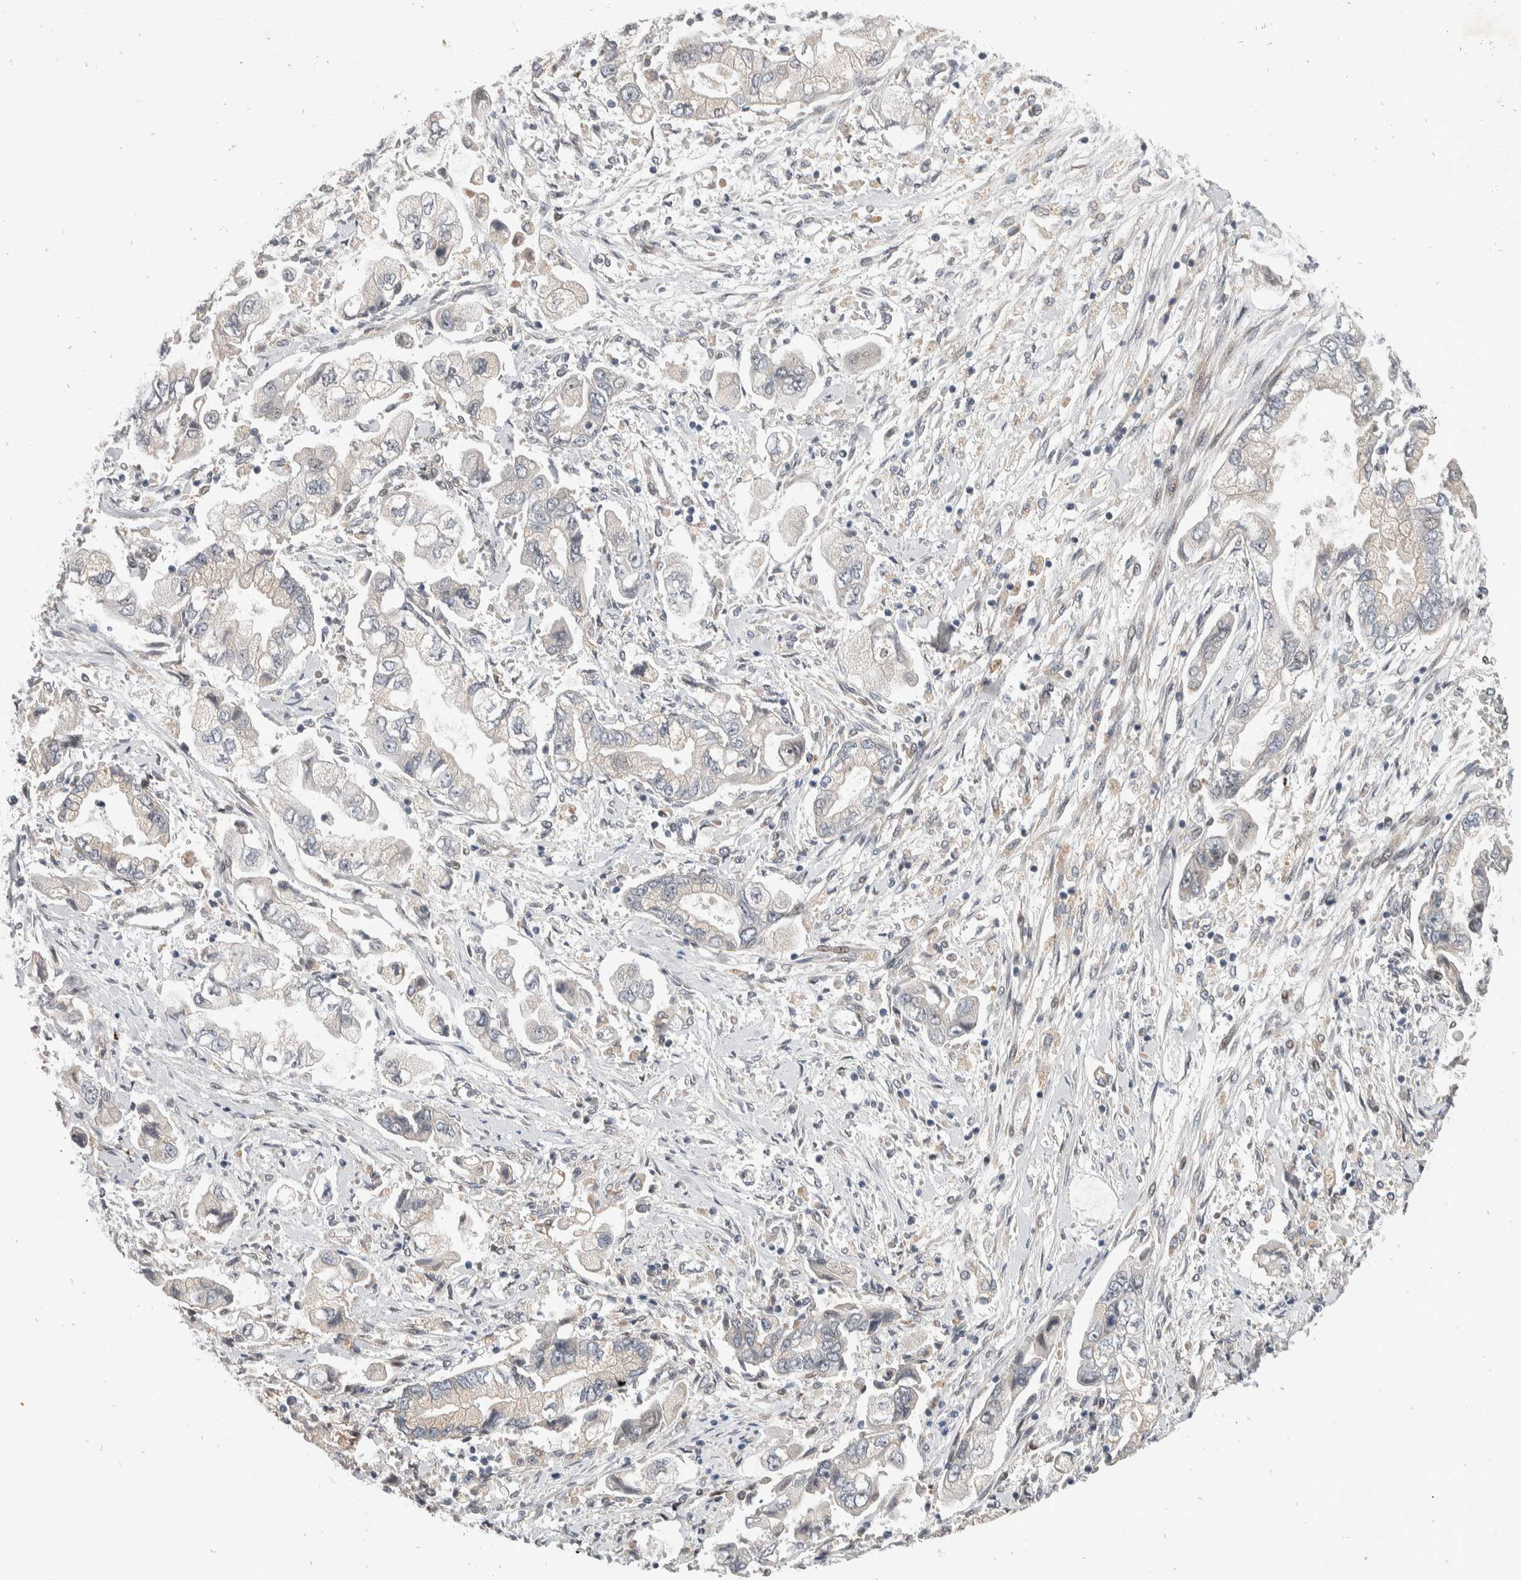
{"staining": {"intensity": "weak", "quantity": "<25%", "location": "cytoplasmic/membranous"}, "tissue": "stomach cancer", "cell_type": "Tumor cells", "image_type": "cancer", "snomed": [{"axis": "morphology", "description": "Normal tissue, NOS"}, {"axis": "morphology", "description": "Adenocarcinoma, NOS"}, {"axis": "topography", "description": "Stomach"}], "caption": "Tumor cells are negative for protein expression in human adenocarcinoma (stomach).", "gene": "ZNF703", "patient": {"sex": "male", "age": 62}}